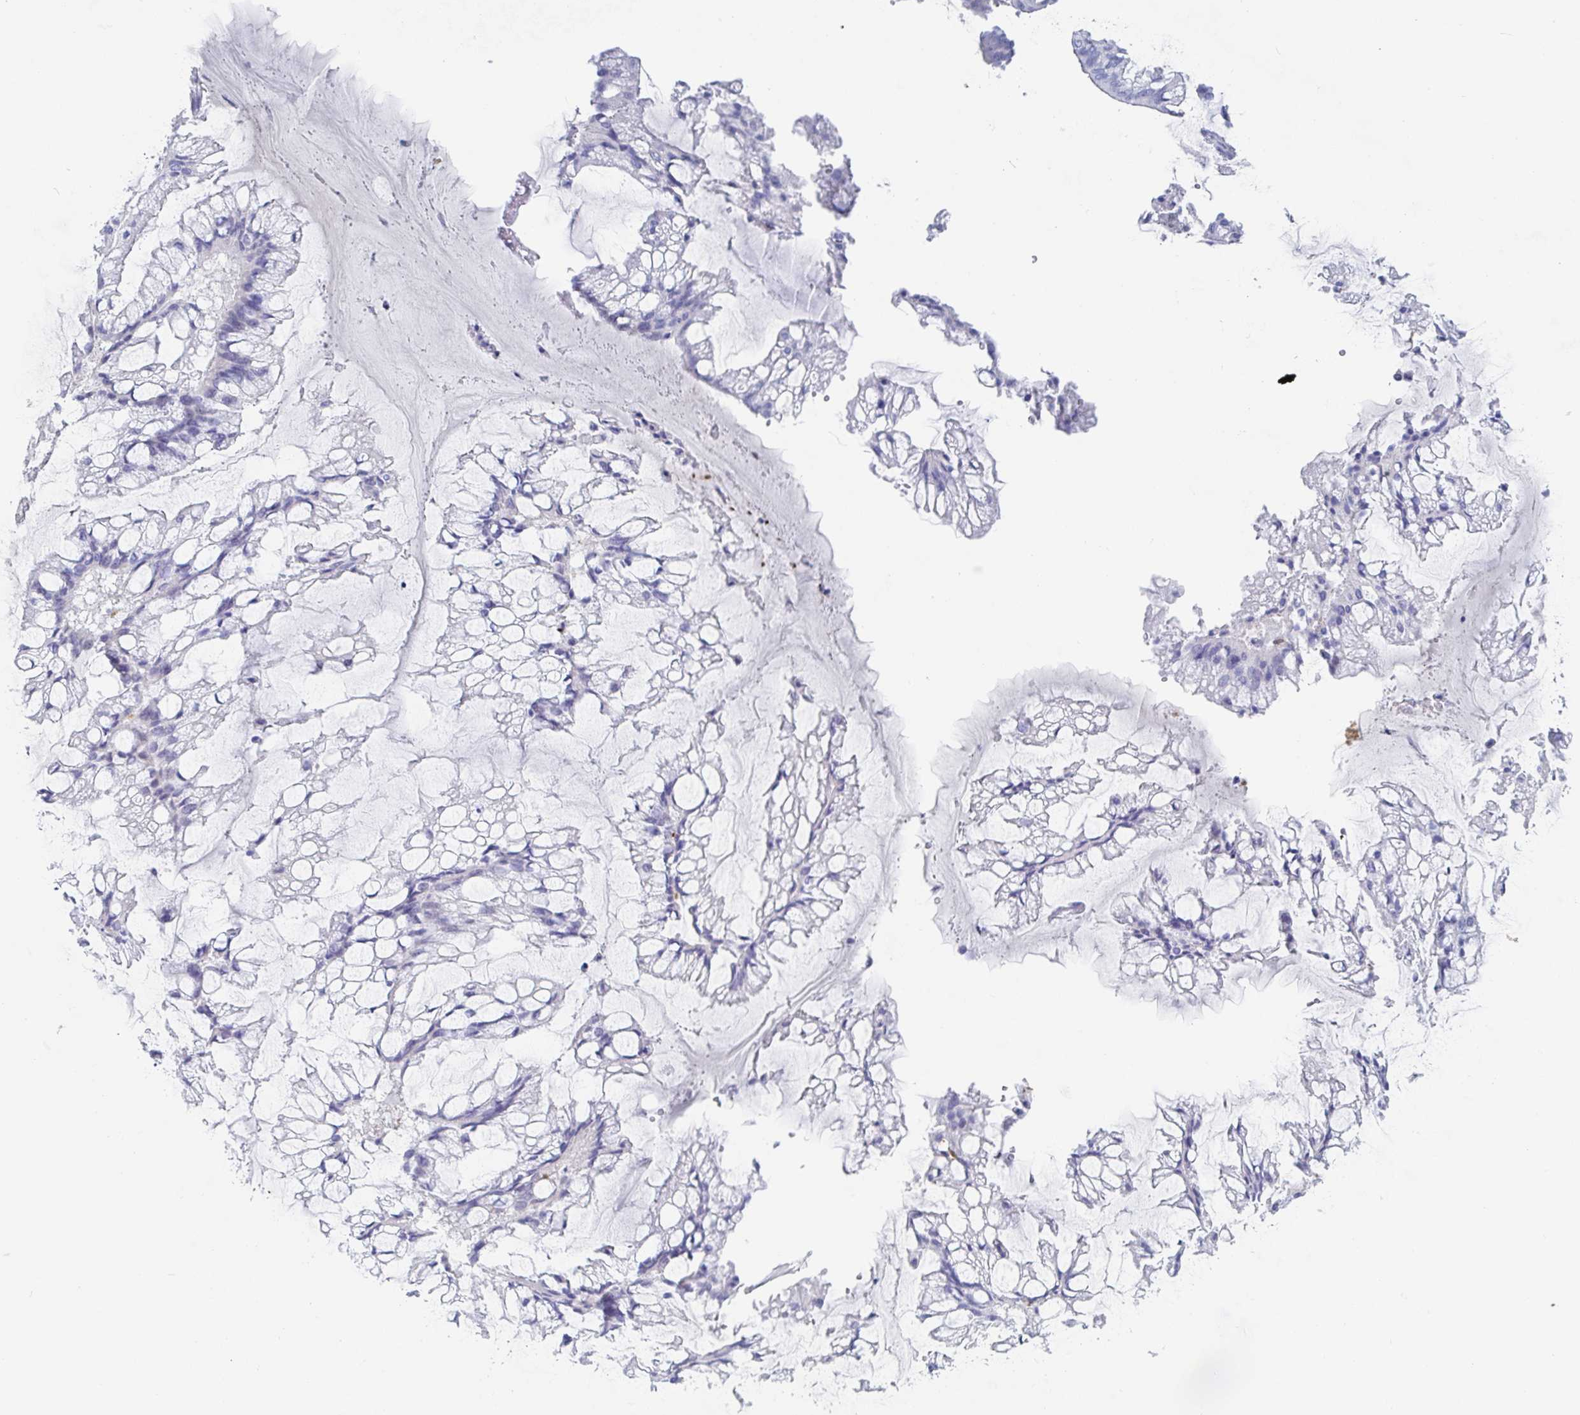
{"staining": {"intensity": "negative", "quantity": "none", "location": "none"}, "tissue": "ovarian cancer", "cell_type": "Tumor cells", "image_type": "cancer", "snomed": [{"axis": "morphology", "description": "Cystadenocarcinoma, mucinous, NOS"}, {"axis": "topography", "description": "Ovary"}], "caption": "There is no significant positivity in tumor cells of ovarian cancer.", "gene": "OR2A4", "patient": {"sex": "female", "age": 73}}